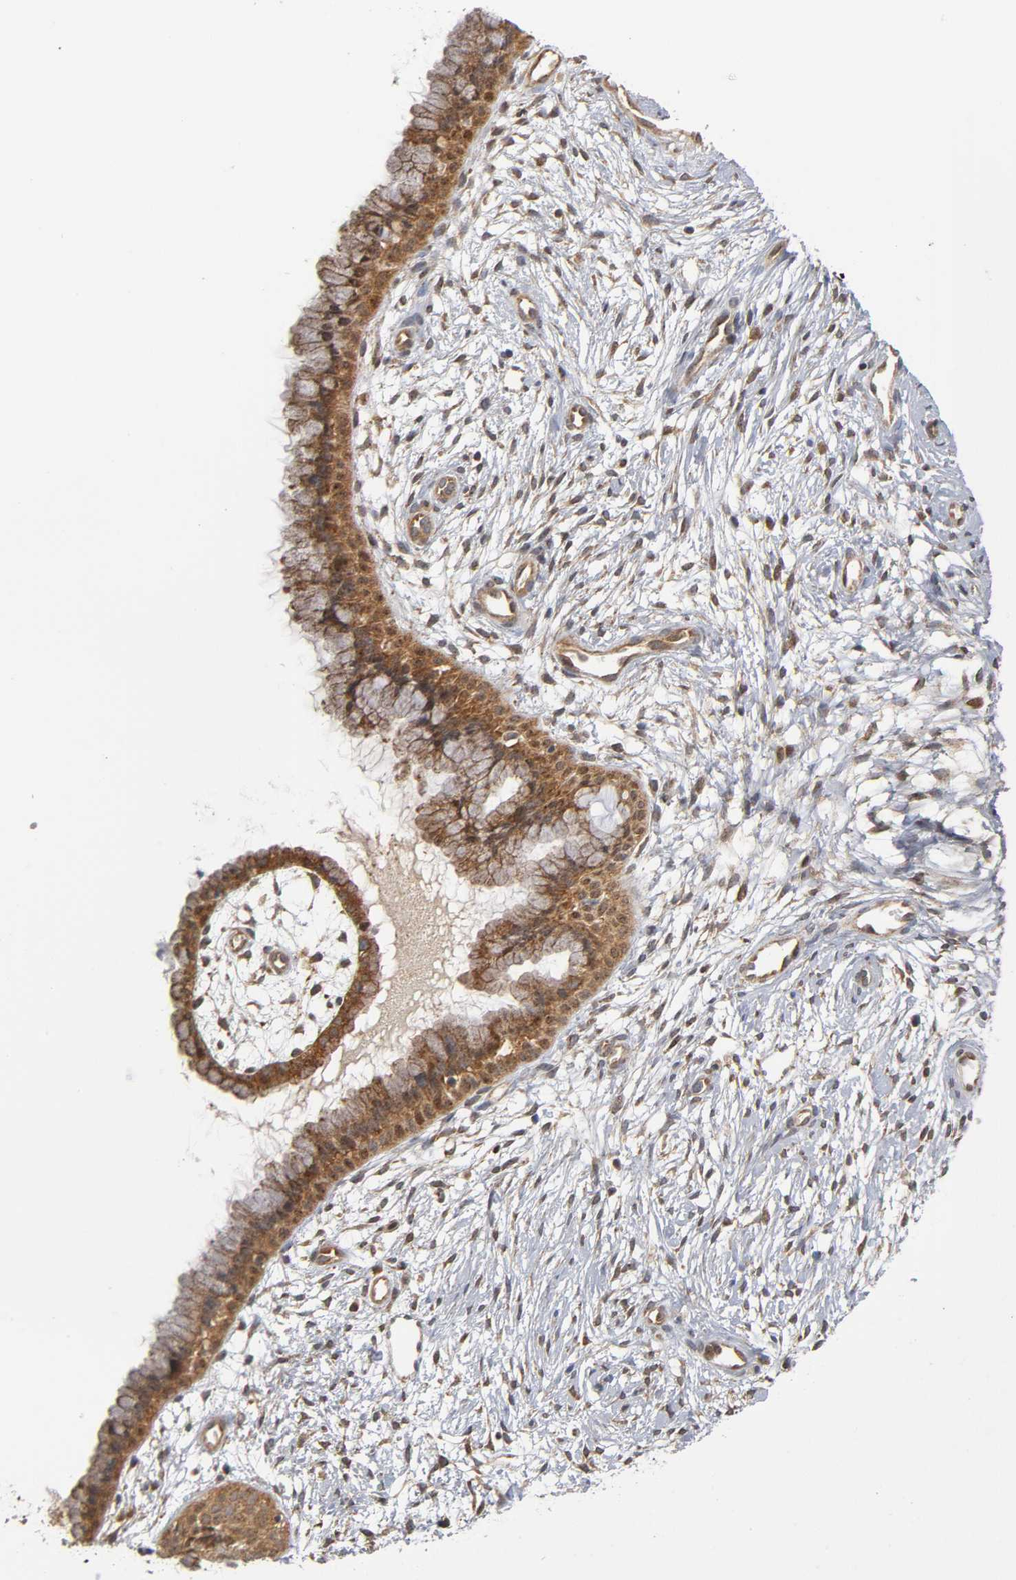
{"staining": {"intensity": "moderate", "quantity": ">75%", "location": "cytoplasmic/membranous"}, "tissue": "cervix", "cell_type": "Glandular cells", "image_type": "normal", "snomed": [{"axis": "morphology", "description": "Normal tissue, NOS"}, {"axis": "topography", "description": "Cervix"}], "caption": "Immunohistochemical staining of normal human cervix exhibits moderate cytoplasmic/membranous protein expression in approximately >75% of glandular cells.", "gene": "PAFAH1B1", "patient": {"sex": "female", "age": 39}}